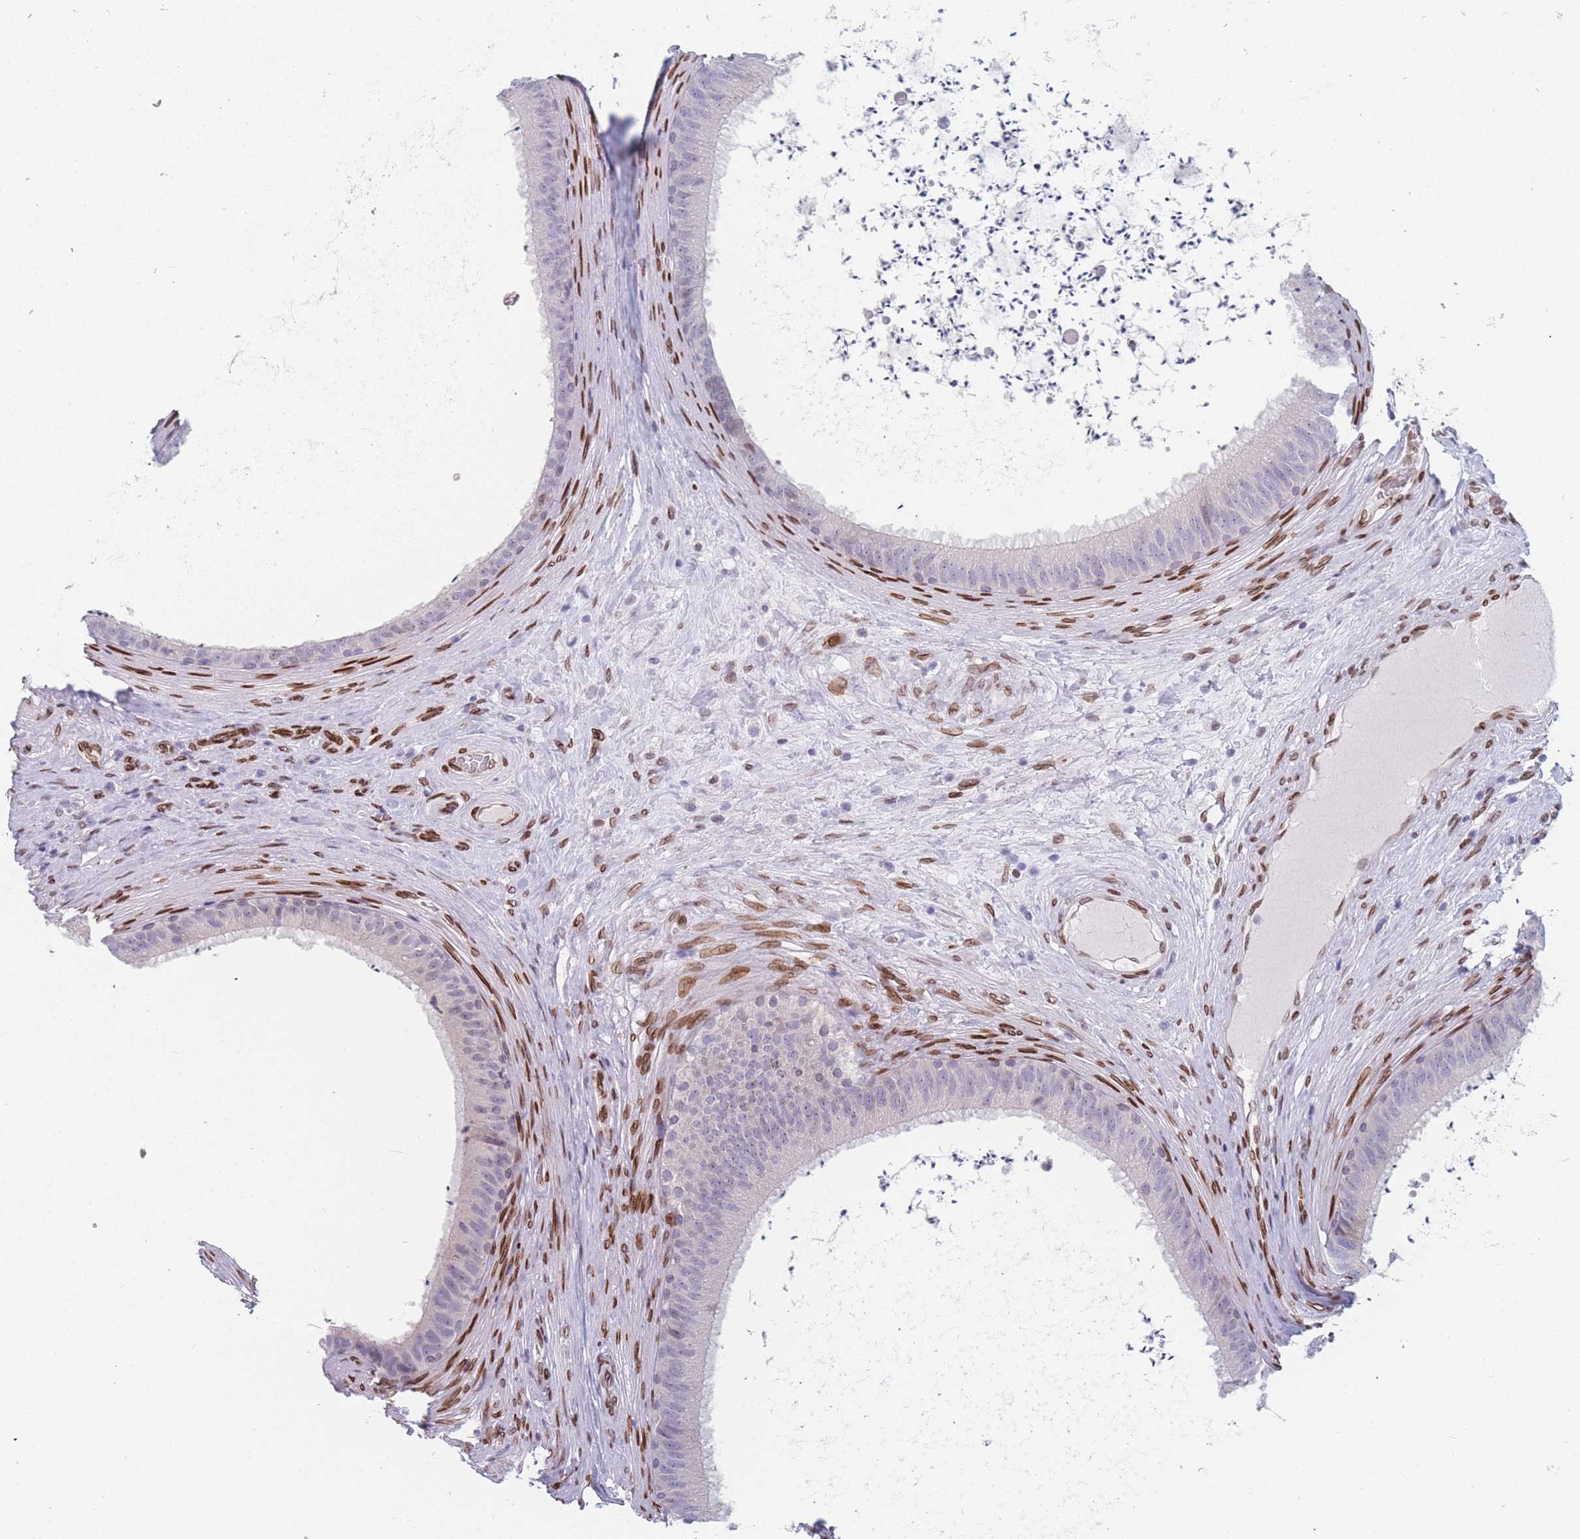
{"staining": {"intensity": "moderate", "quantity": "25%-75%", "location": "cytoplasmic/membranous,nuclear"}, "tissue": "epididymis", "cell_type": "Glandular cells", "image_type": "normal", "snomed": [{"axis": "morphology", "description": "Normal tissue, NOS"}, {"axis": "topography", "description": "Testis"}, {"axis": "topography", "description": "Epididymis"}], "caption": "This image displays immunohistochemistry (IHC) staining of benign human epididymis, with medium moderate cytoplasmic/membranous,nuclear positivity in approximately 25%-75% of glandular cells.", "gene": "ZBTB1", "patient": {"sex": "male", "age": 41}}